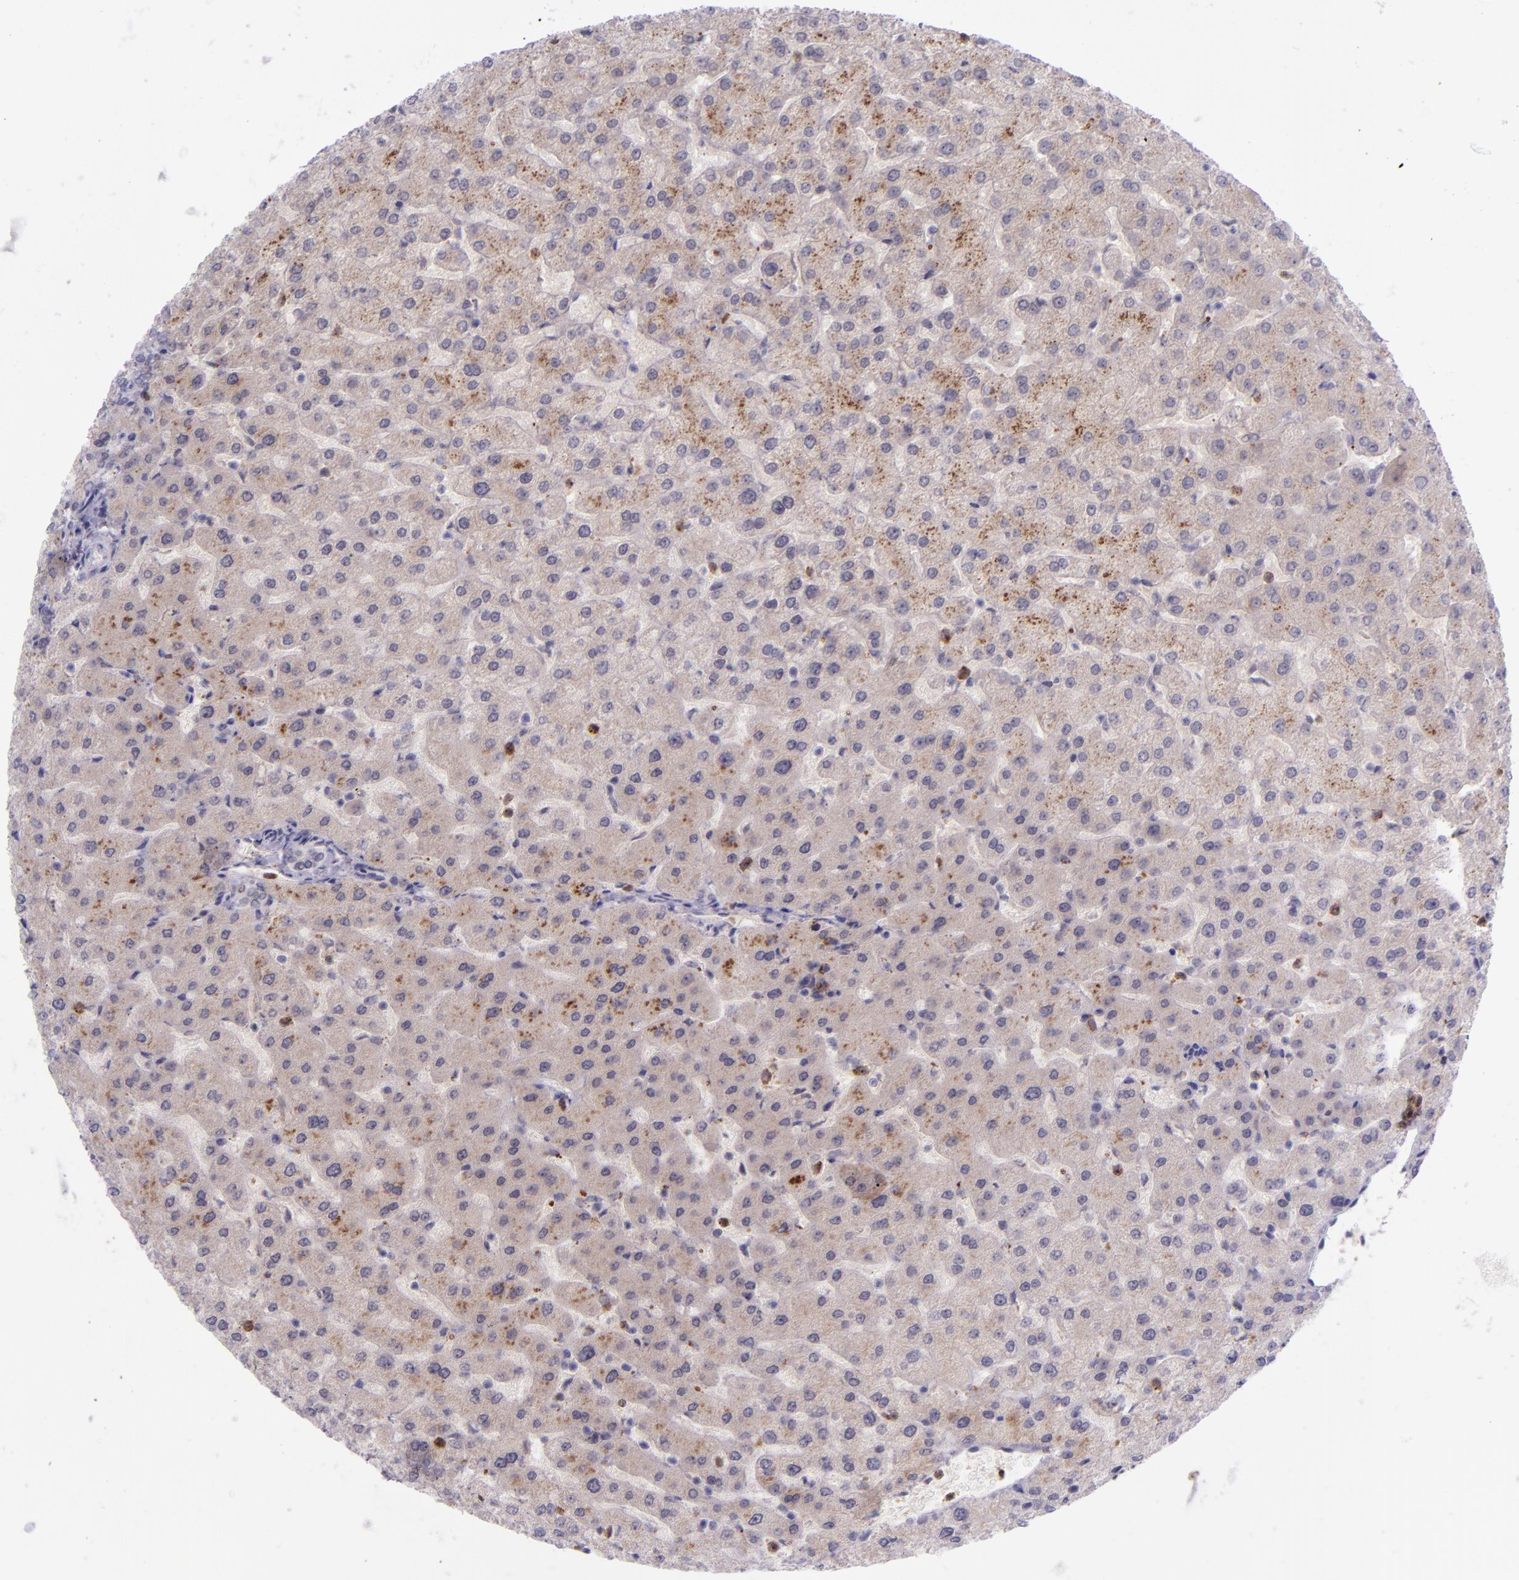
{"staining": {"intensity": "negative", "quantity": "none", "location": "none"}, "tissue": "liver", "cell_type": "Cholangiocytes", "image_type": "normal", "snomed": [{"axis": "morphology", "description": "Normal tissue, NOS"}, {"axis": "morphology", "description": "Fibrosis, NOS"}, {"axis": "topography", "description": "Liver"}], "caption": "IHC photomicrograph of unremarkable liver: human liver stained with DAB shows no significant protein staining in cholangiocytes. Nuclei are stained in blue.", "gene": "SELL", "patient": {"sex": "female", "age": 29}}